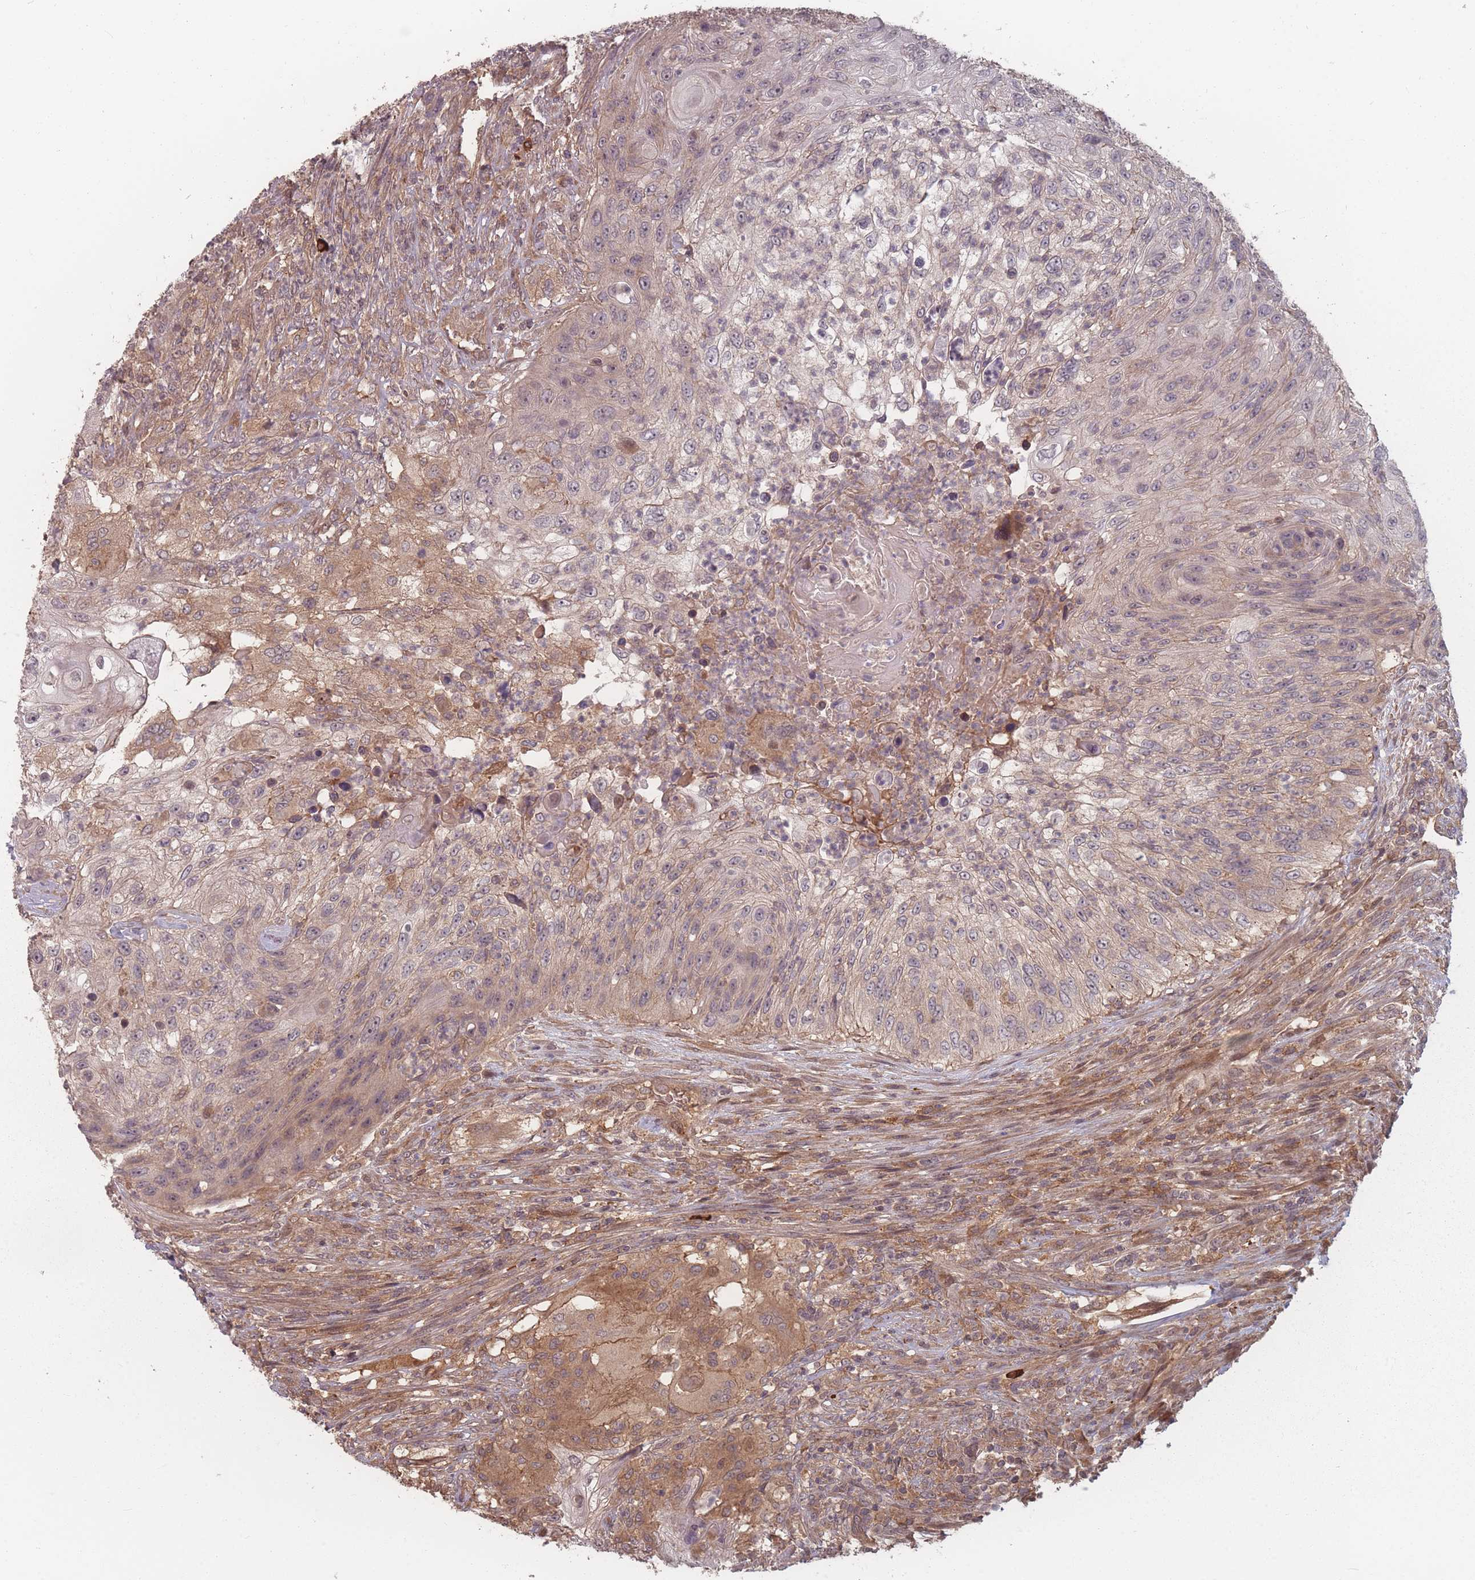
{"staining": {"intensity": "moderate", "quantity": "<25%", "location": "cytoplasmic/membranous"}, "tissue": "urothelial cancer", "cell_type": "Tumor cells", "image_type": "cancer", "snomed": [{"axis": "morphology", "description": "Urothelial carcinoma, High grade"}, {"axis": "topography", "description": "Urinary bladder"}], "caption": "The histopathology image displays staining of high-grade urothelial carcinoma, revealing moderate cytoplasmic/membranous protein positivity (brown color) within tumor cells. (IHC, brightfield microscopy, high magnification).", "gene": "HAGH", "patient": {"sex": "female", "age": 60}}